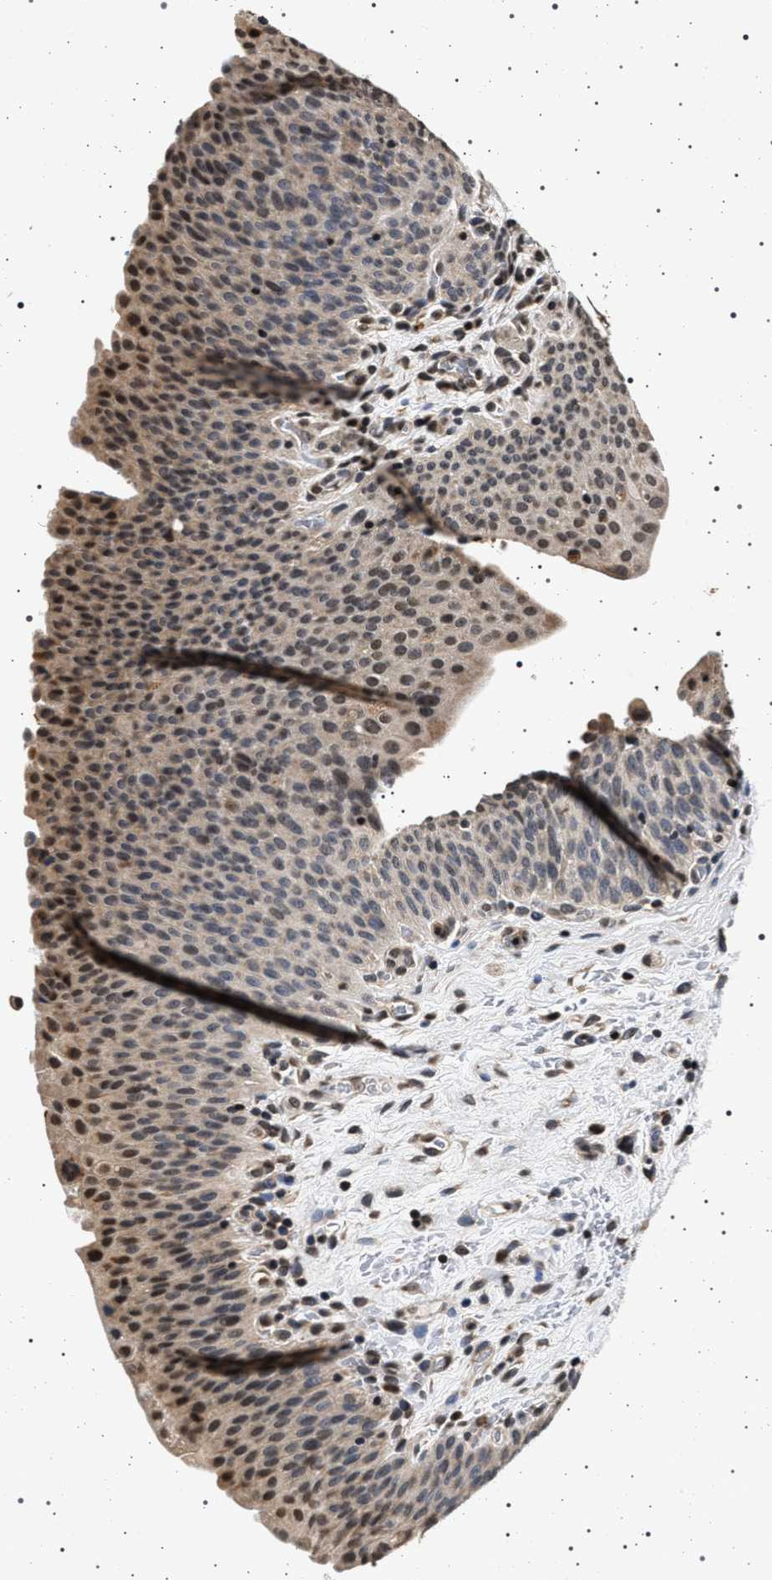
{"staining": {"intensity": "moderate", "quantity": ">75%", "location": "cytoplasmic/membranous,nuclear"}, "tissue": "urinary bladder", "cell_type": "Urothelial cells", "image_type": "normal", "snomed": [{"axis": "morphology", "description": "Normal tissue, NOS"}, {"axis": "morphology", "description": "Dysplasia, NOS"}, {"axis": "topography", "description": "Urinary bladder"}], "caption": "IHC of unremarkable human urinary bladder exhibits medium levels of moderate cytoplasmic/membranous,nuclear positivity in approximately >75% of urothelial cells. The staining is performed using DAB (3,3'-diaminobenzidine) brown chromogen to label protein expression. The nuclei are counter-stained blue using hematoxylin.", "gene": "CDKN1B", "patient": {"sex": "male", "age": 35}}